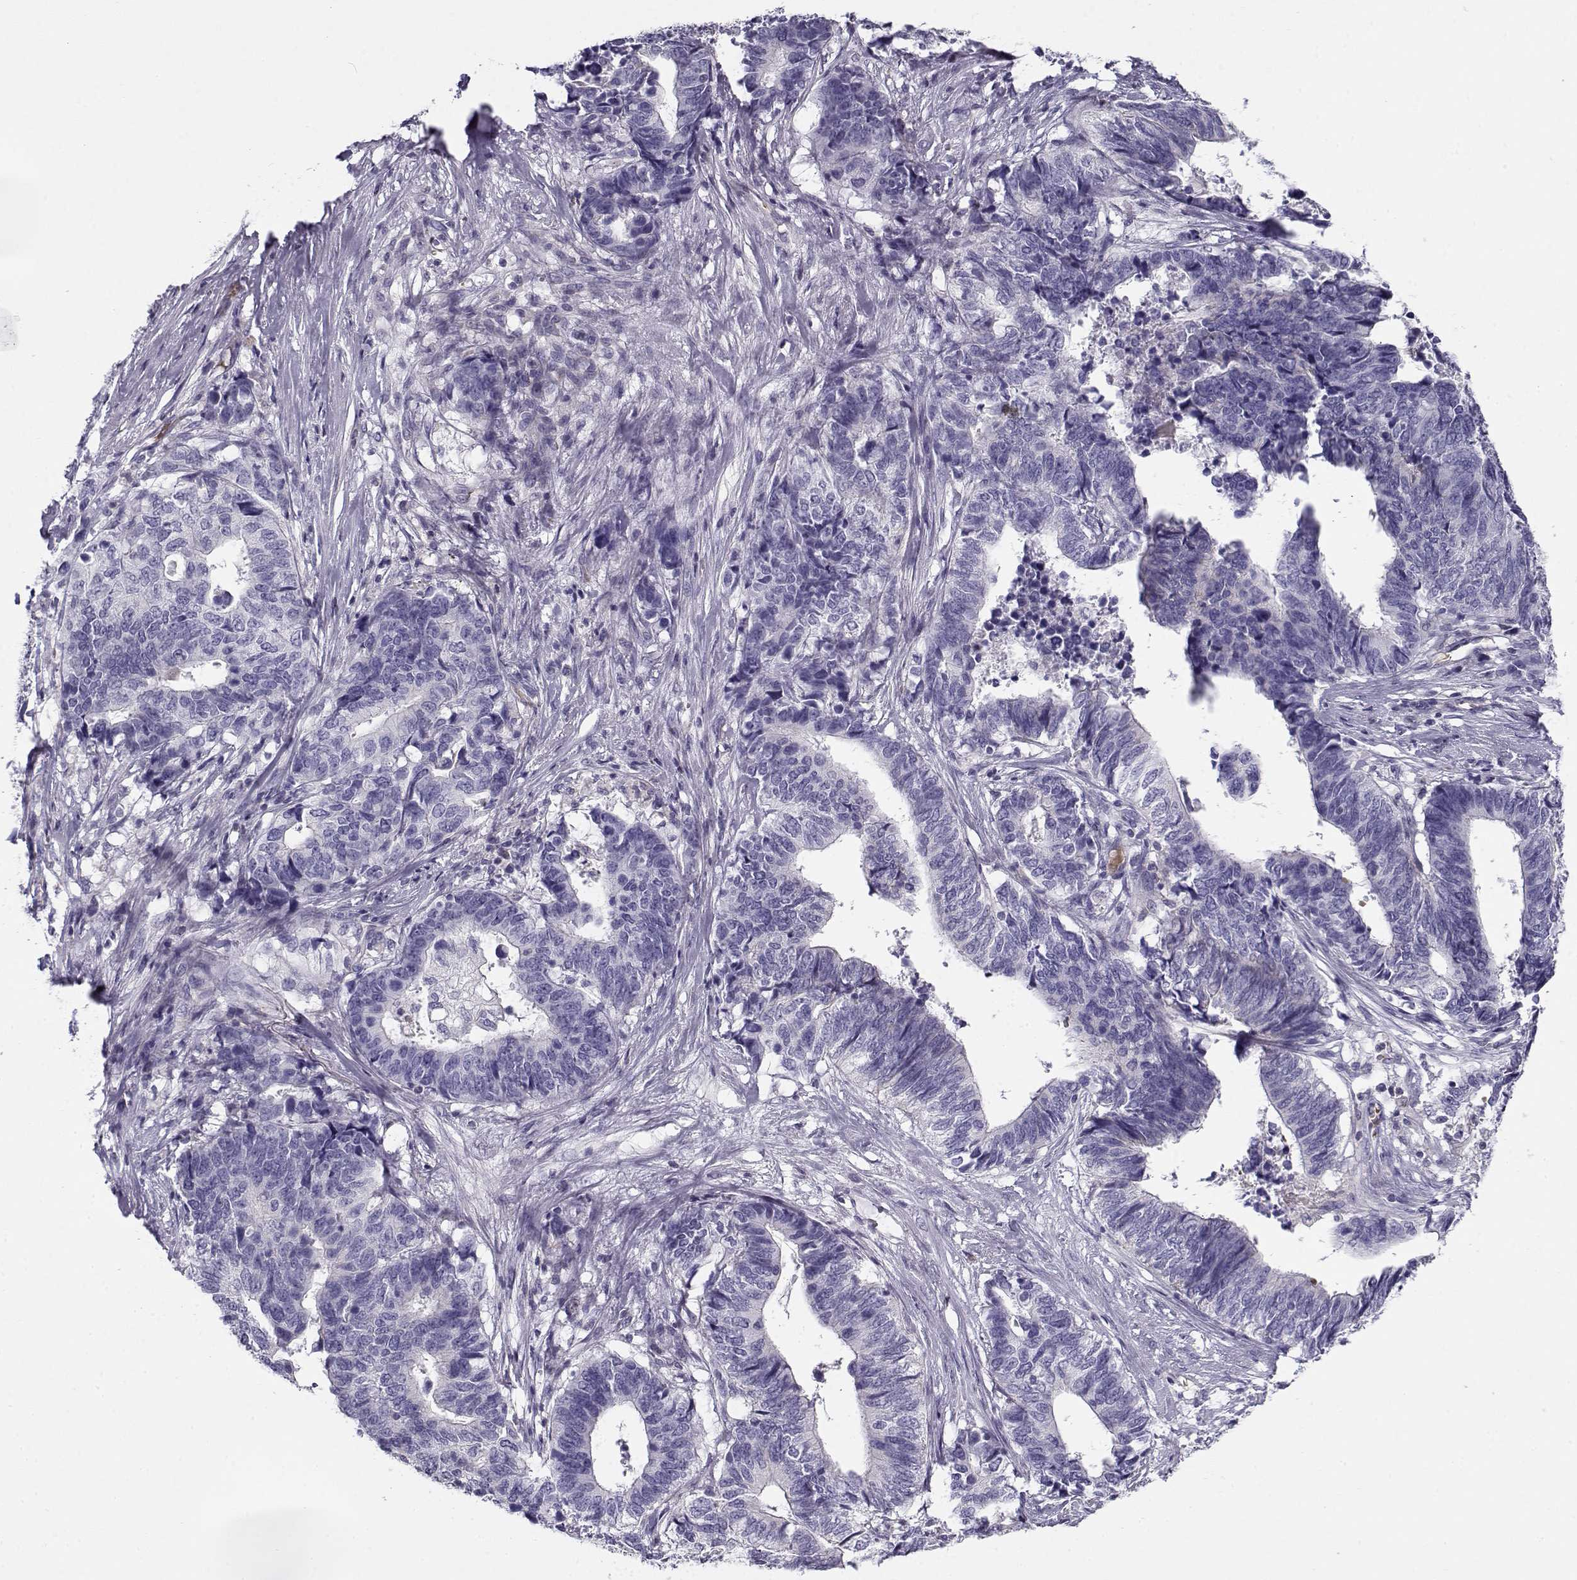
{"staining": {"intensity": "negative", "quantity": "none", "location": "none"}, "tissue": "stomach cancer", "cell_type": "Tumor cells", "image_type": "cancer", "snomed": [{"axis": "morphology", "description": "Adenocarcinoma, NOS"}, {"axis": "topography", "description": "Stomach, upper"}], "caption": "Protein analysis of stomach cancer reveals no significant positivity in tumor cells. Brightfield microscopy of immunohistochemistry stained with DAB (3,3'-diaminobenzidine) (brown) and hematoxylin (blue), captured at high magnification.", "gene": "MYO1A", "patient": {"sex": "female", "age": 67}}